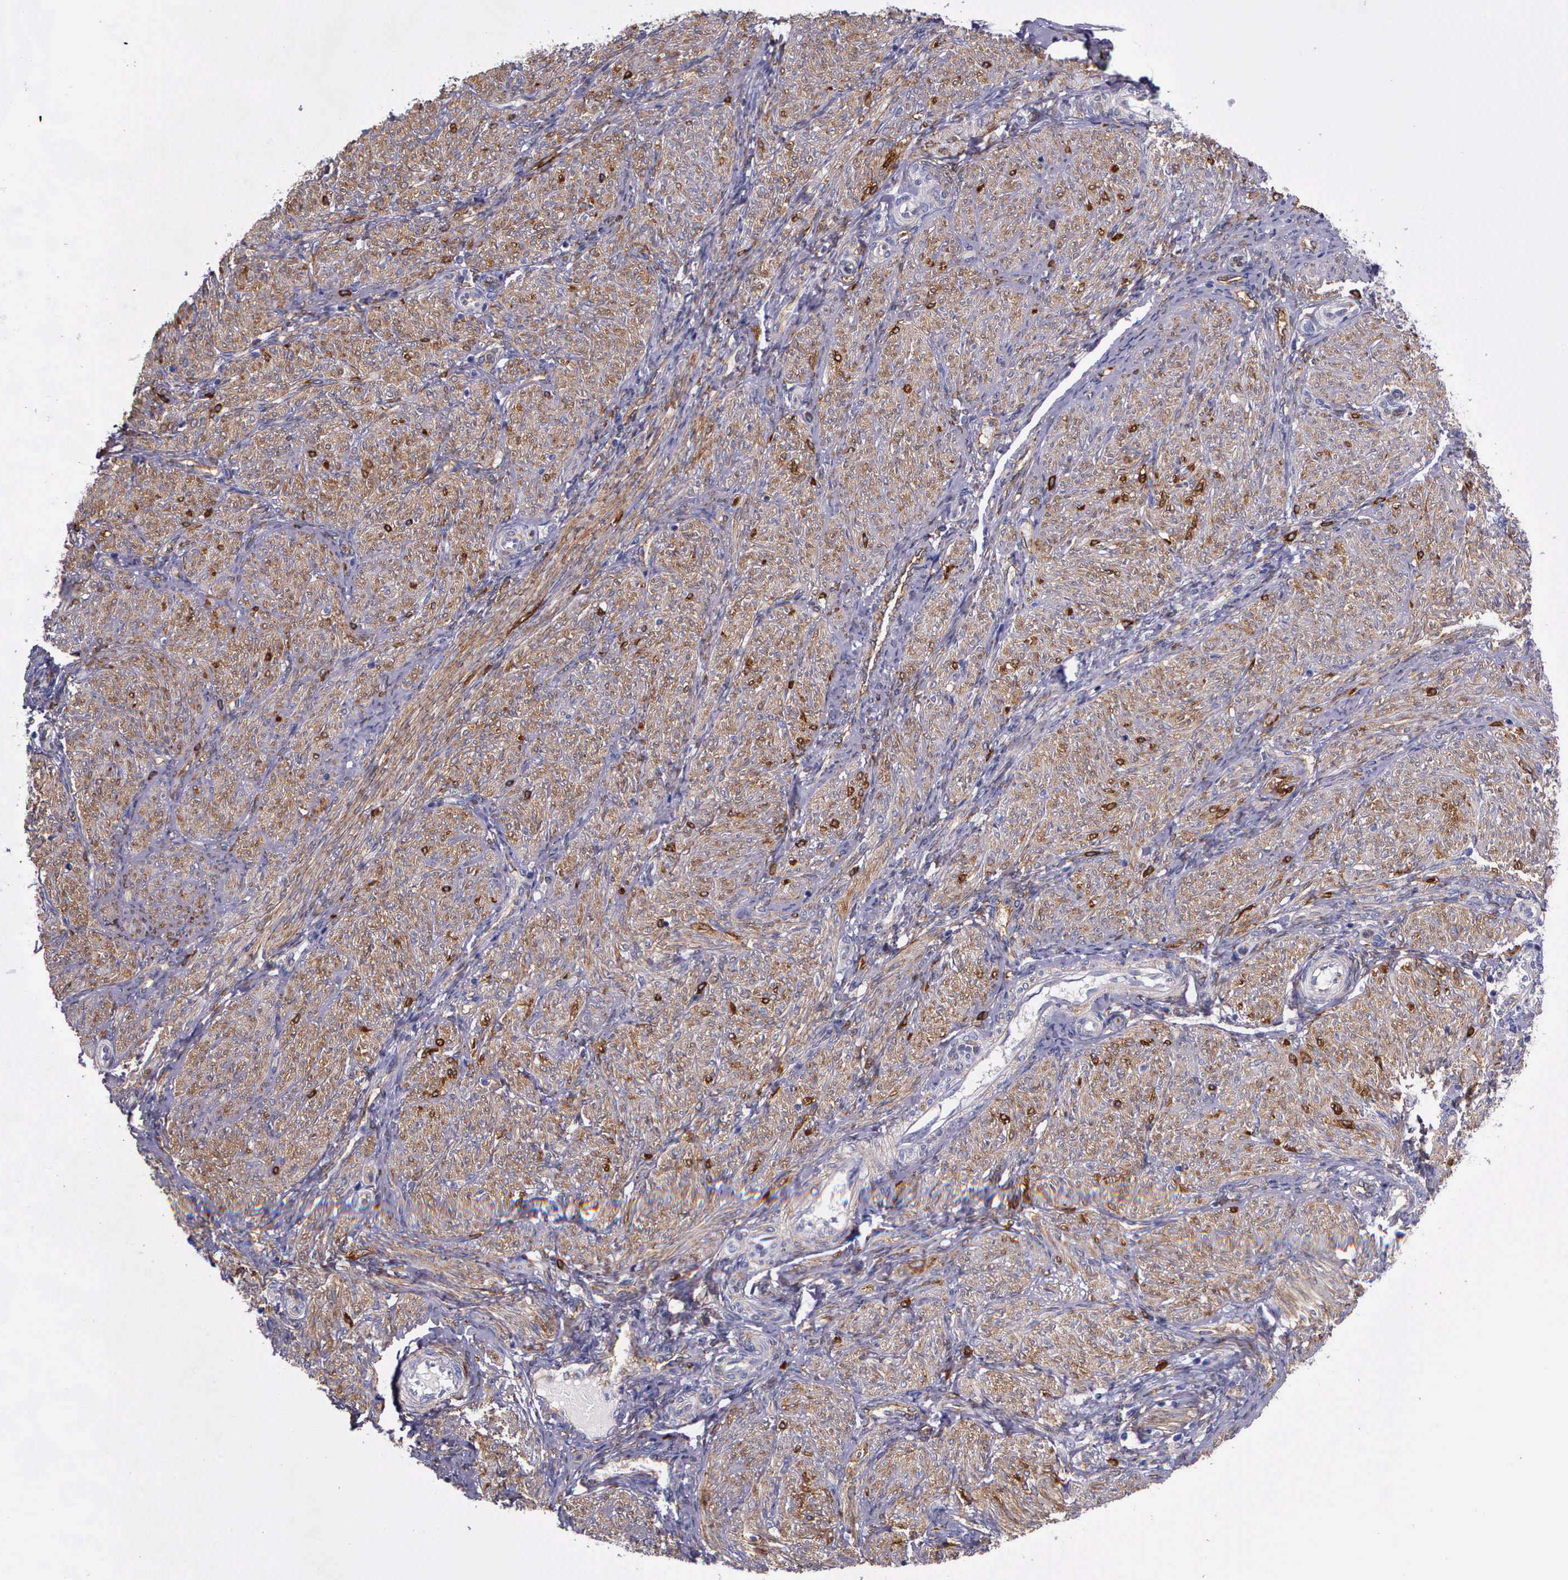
{"staining": {"intensity": "weak", "quantity": "<25%", "location": "cytoplasmic/membranous"}, "tissue": "endometrium", "cell_type": "Cells in endometrial stroma", "image_type": "normal", "snomed": [{"axis": "morphology", "description": "Normal tissue, NOS"}, {"axis": "topography", "description": "Endometrium"}], "caption": "IHC micrograph of benign endometrium: human endometrium stained with DAB exhibits no significant protein staining in cells in endometrial stroma. (Stains: DAB immunohistochemistry (IHC) with hematoxylin counter stain, Microscopy: brightfield microscopy at high magnification).", "gene": "AHNAK2", "patient": {"sex": "female", "age": 36}}